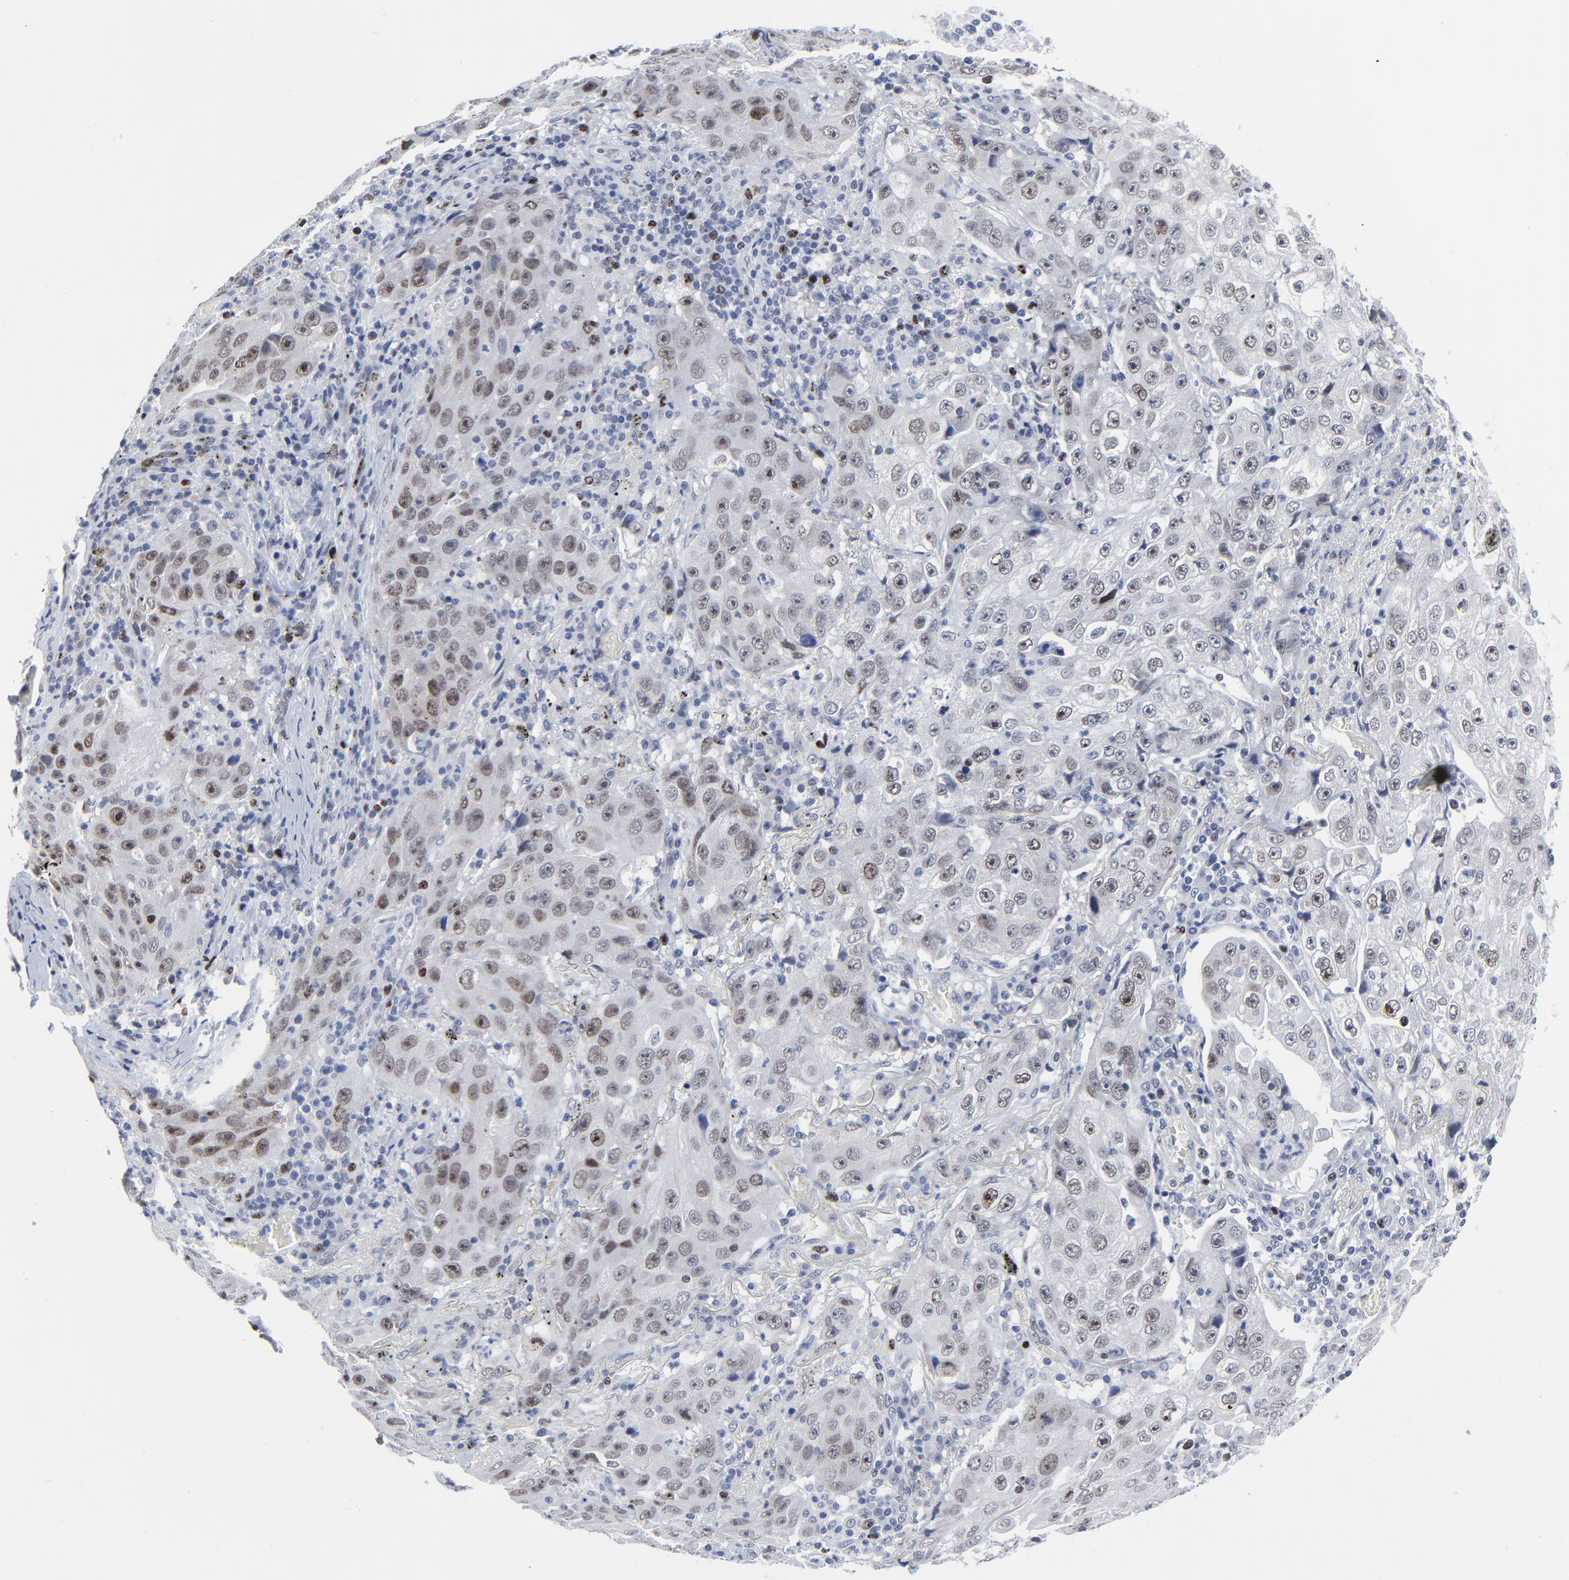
{"staining": {"intensity": "weak", "quantity": "25%-75%", "location": "nuclear"}, "tissue": "lung cancer", "cell_type": "Tumor cells", "image_type": "cancer", "snomed": [{"axis": "morphology", "description": "Squamous cell carcinoma, NOS"}, {"axis": "topography", "description": "Lung"}], "caption": "Protein expression analysis of lung squamous cell carcinoma reveals weak nuclear positivity in approximately 25%-75% of tumor cells.", "gene": "ZNF589", "patient": {"sex": "male", "age": 64}}